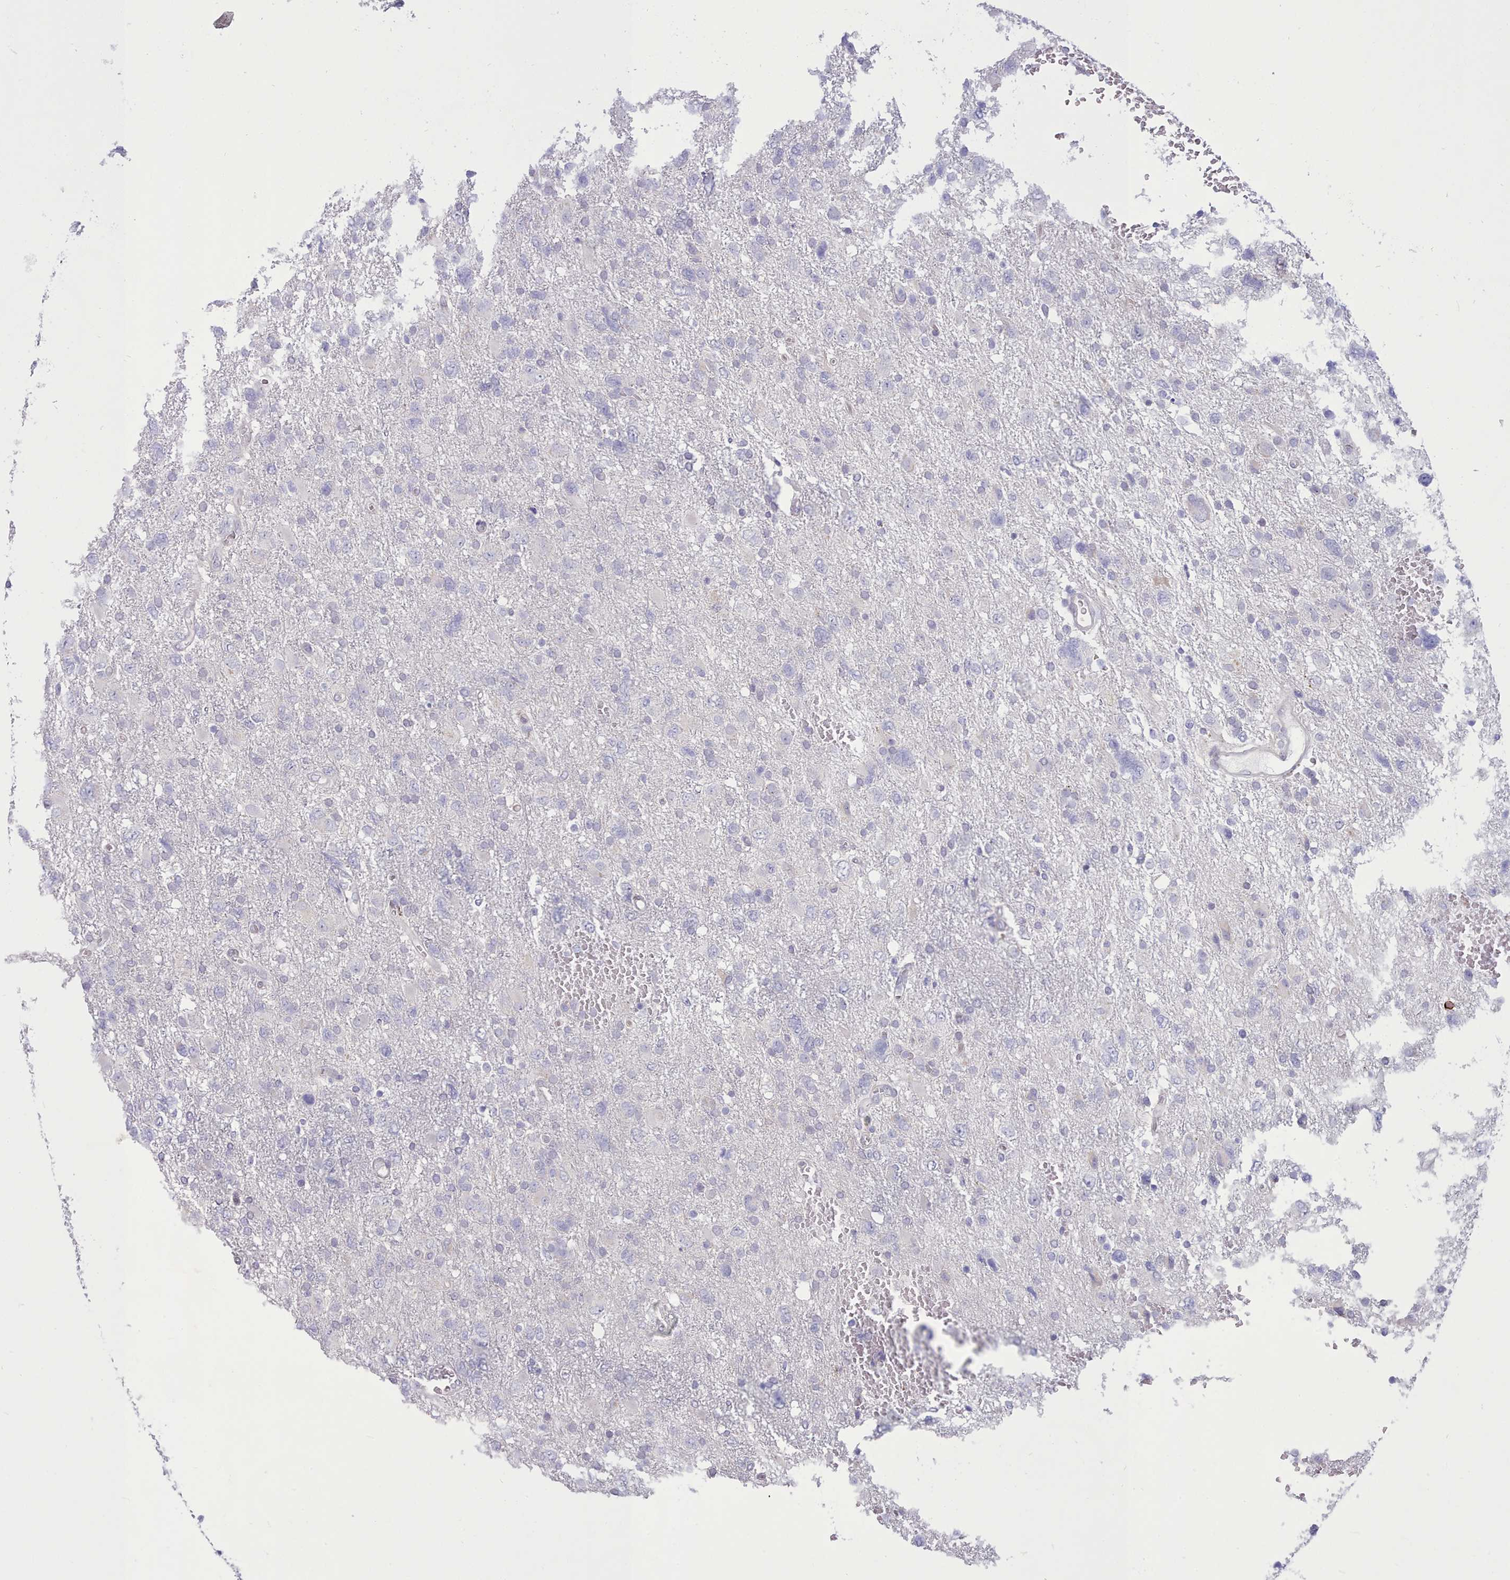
{"staining": {"intensity": "negative", "quantity": "none", "location": "none"}, "tissue": "glioma", "cell_type": "Tumor cells", "image_type": "cancer", "snomed": [{"axis": "morphology", "description": "Glioma, malignant, High grade"}, {"axis": "topography", "description": "Brain"}], "caption": "This is a image of immunohistochemistry staining of malignant glioma (high-grade), which shows no positivity in tumor cells.", "gene": "TMEM253", "patient": {"sex": "male", "age": 61}}